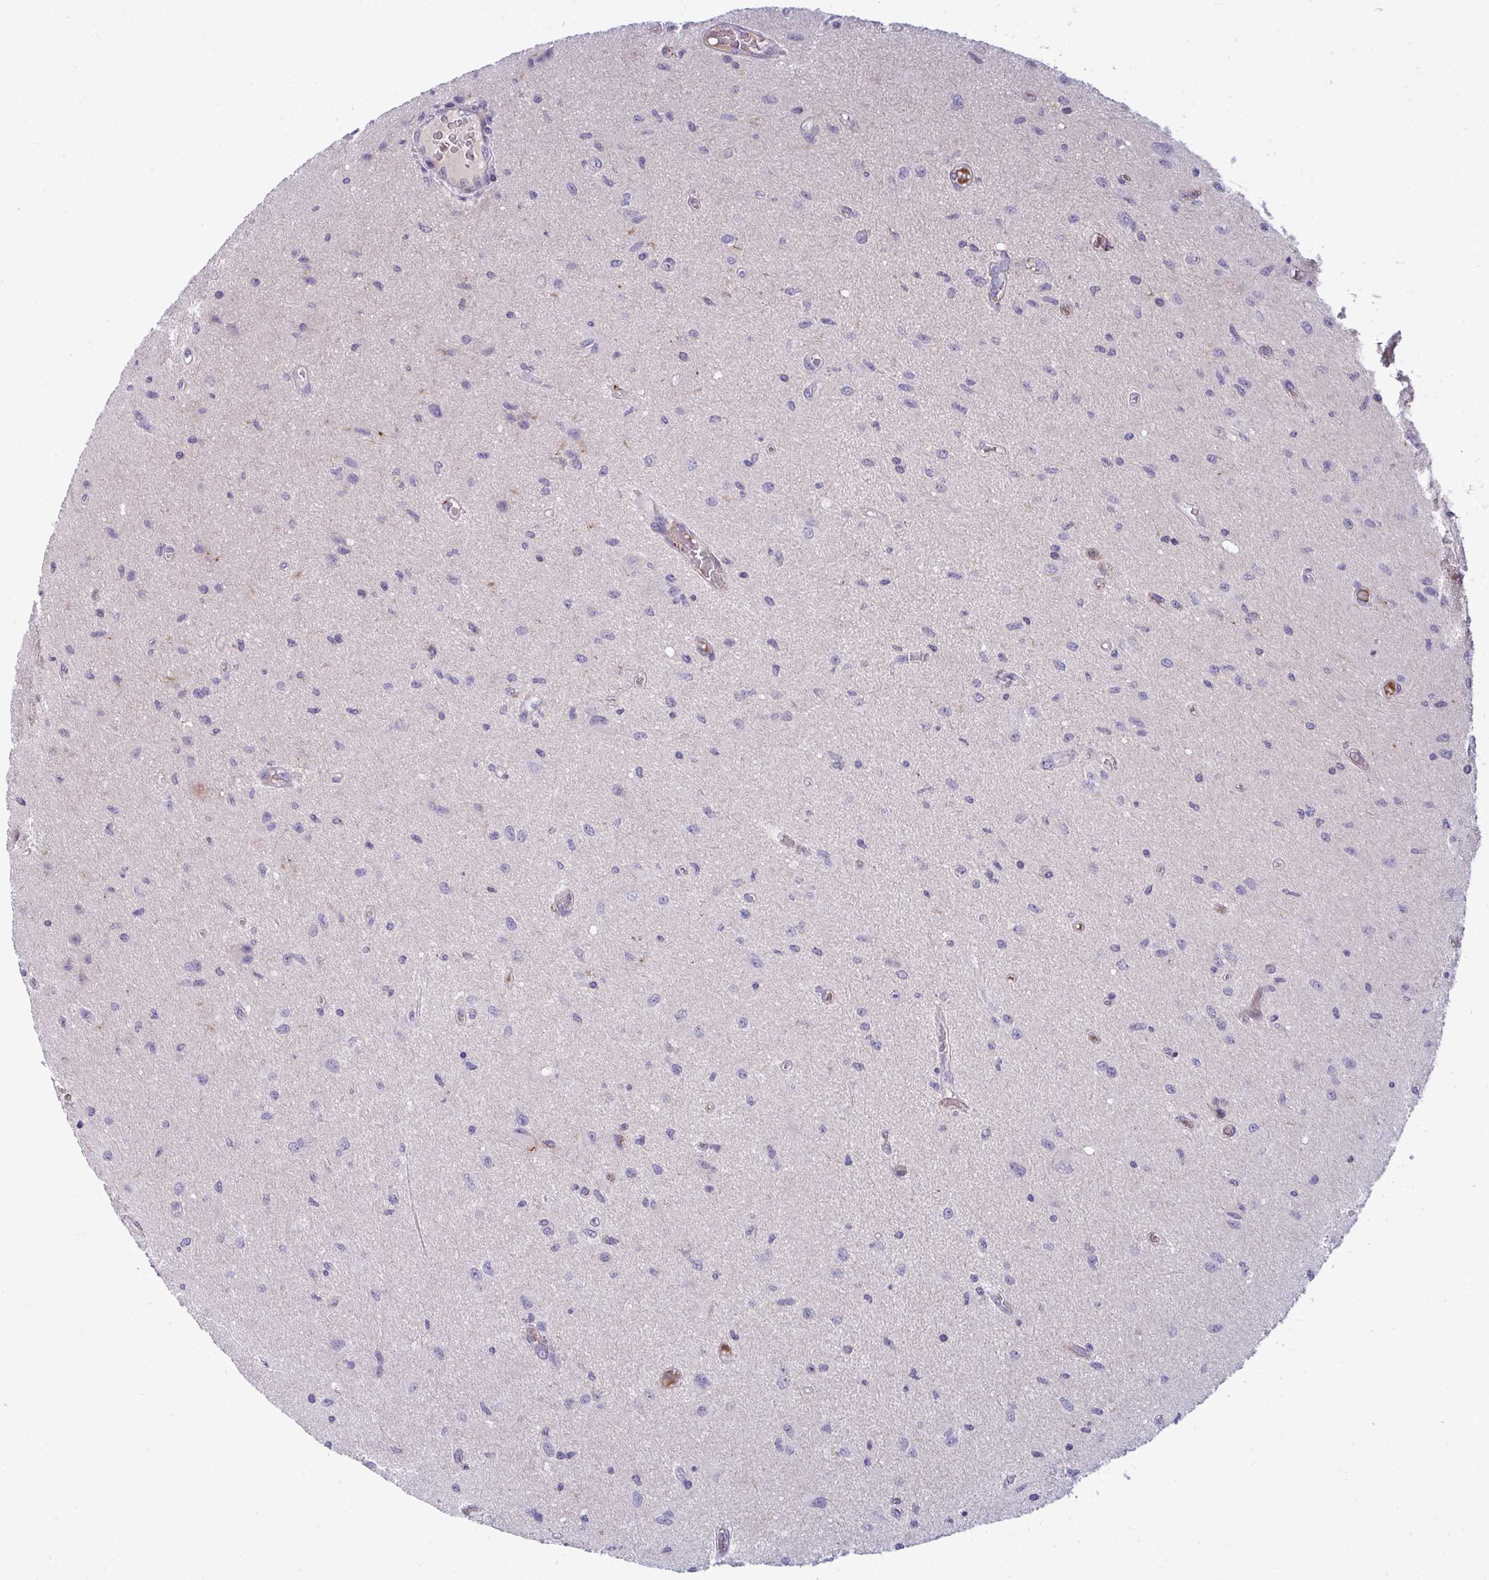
{"staining": {"intensity": "negative", "quantity": "none", "location": "none"}, "tissue": "glioma", "cell_type": "Tumor cells", "image_type": "cancer", "snomed": [{"axis": "morphology", "description": "Glioma, malignant, High grade"}, {"axis": "topography", "description": "Brain"}], "caption": "An immunohistochemistry micrograph of glioma is shown. There is no staining in tumor cells of glioma. Nuclei are stained in blue.", "gene": "SLC14A1", "patient": {"sex": "male", "age": 67}}